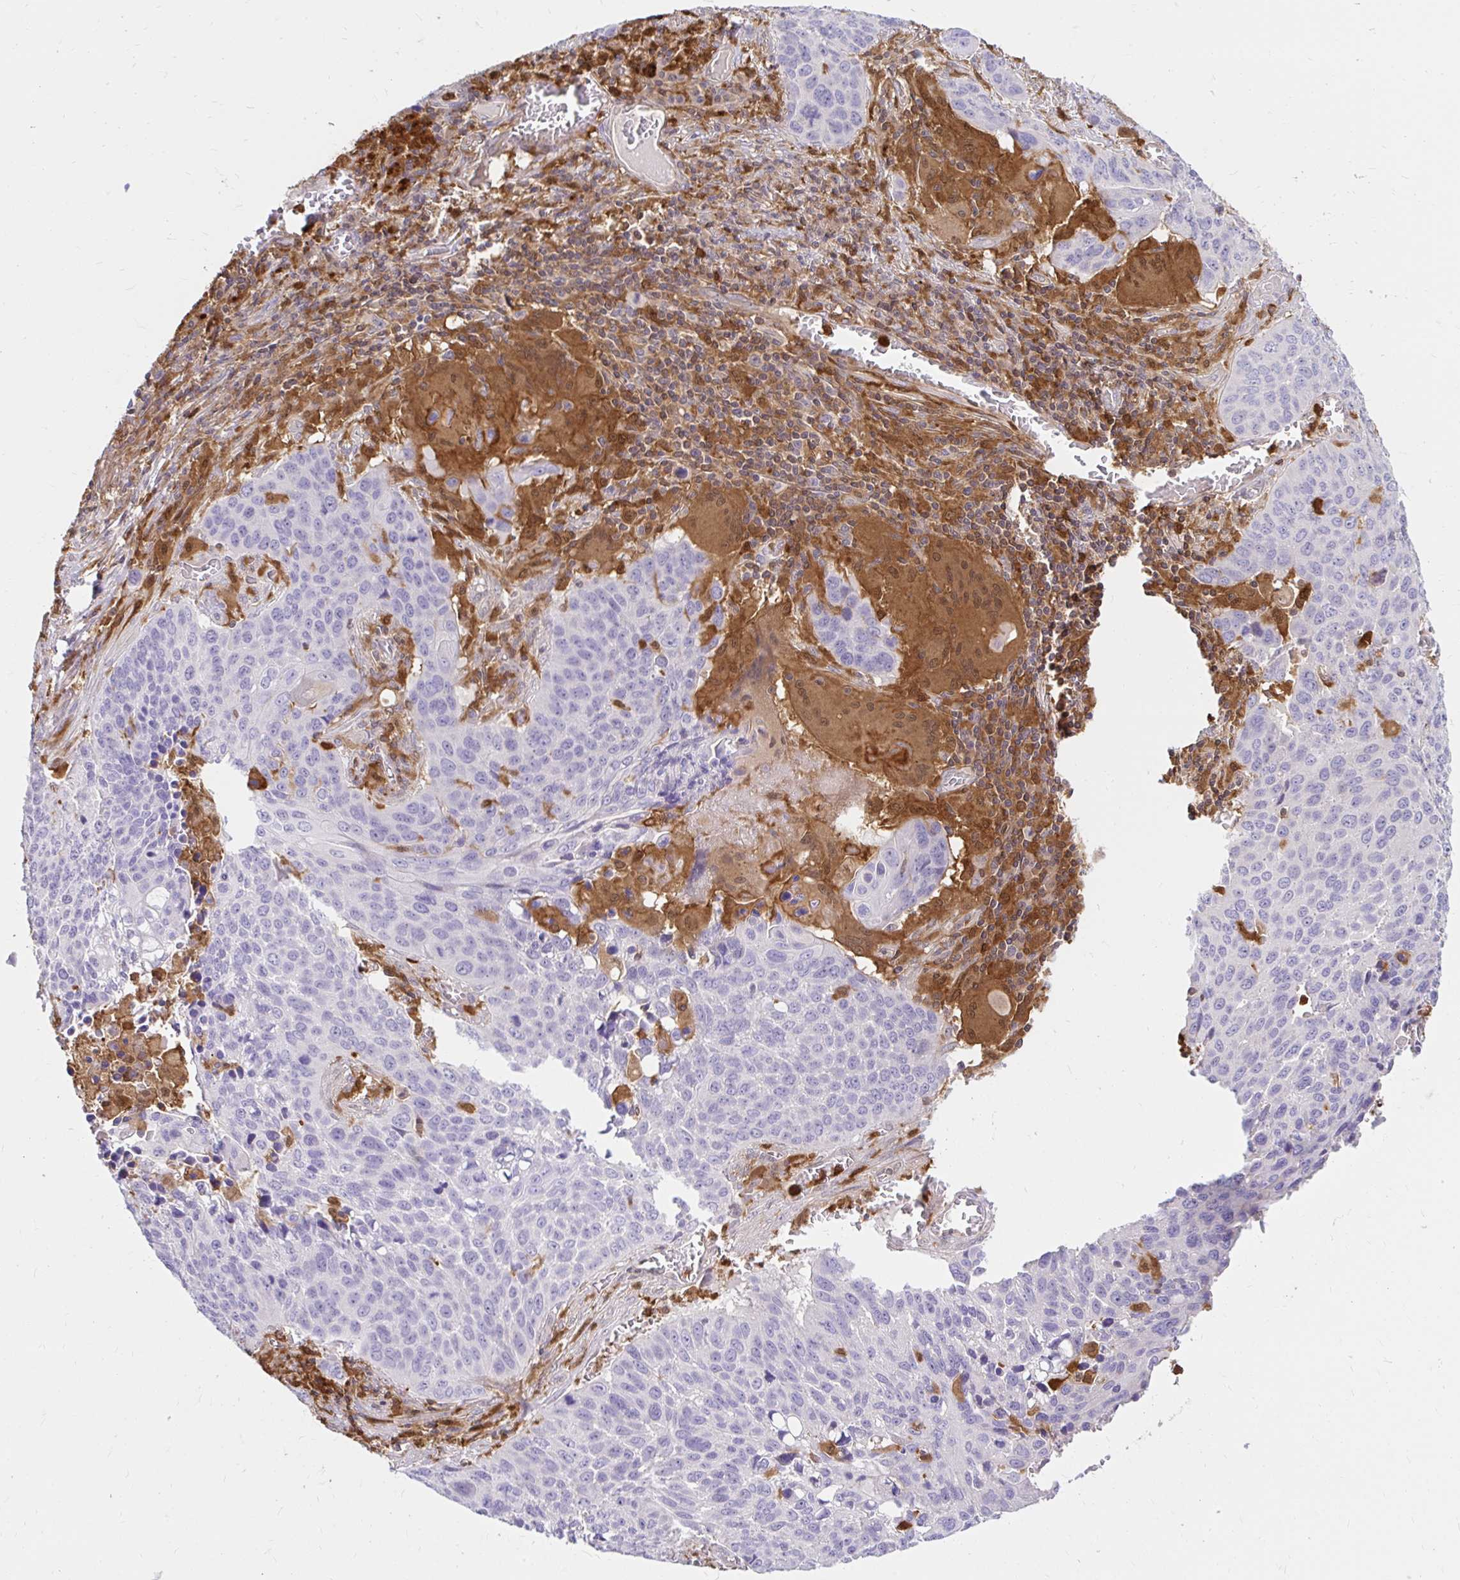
{"staining": {"intensity": "negative", "quantity": "none", "location": "none"}, "tissue": "lung cancer", "cell_type": "Tumor cells", "image_type": "cancer", "snomed": [{"axis": "morphology", "description": "Squamous cell carcinoma, NOS"}, {"axis": "topography", "description": "Lung"}], "caption": "Immunohistochemistry photomicrograph of lung squamous cell carcinoma stained for a protein (brown), which reveals no positivity in tumor cells.", "gene": "PYCARD", "patient": {"sex": "male", "age": 68}}